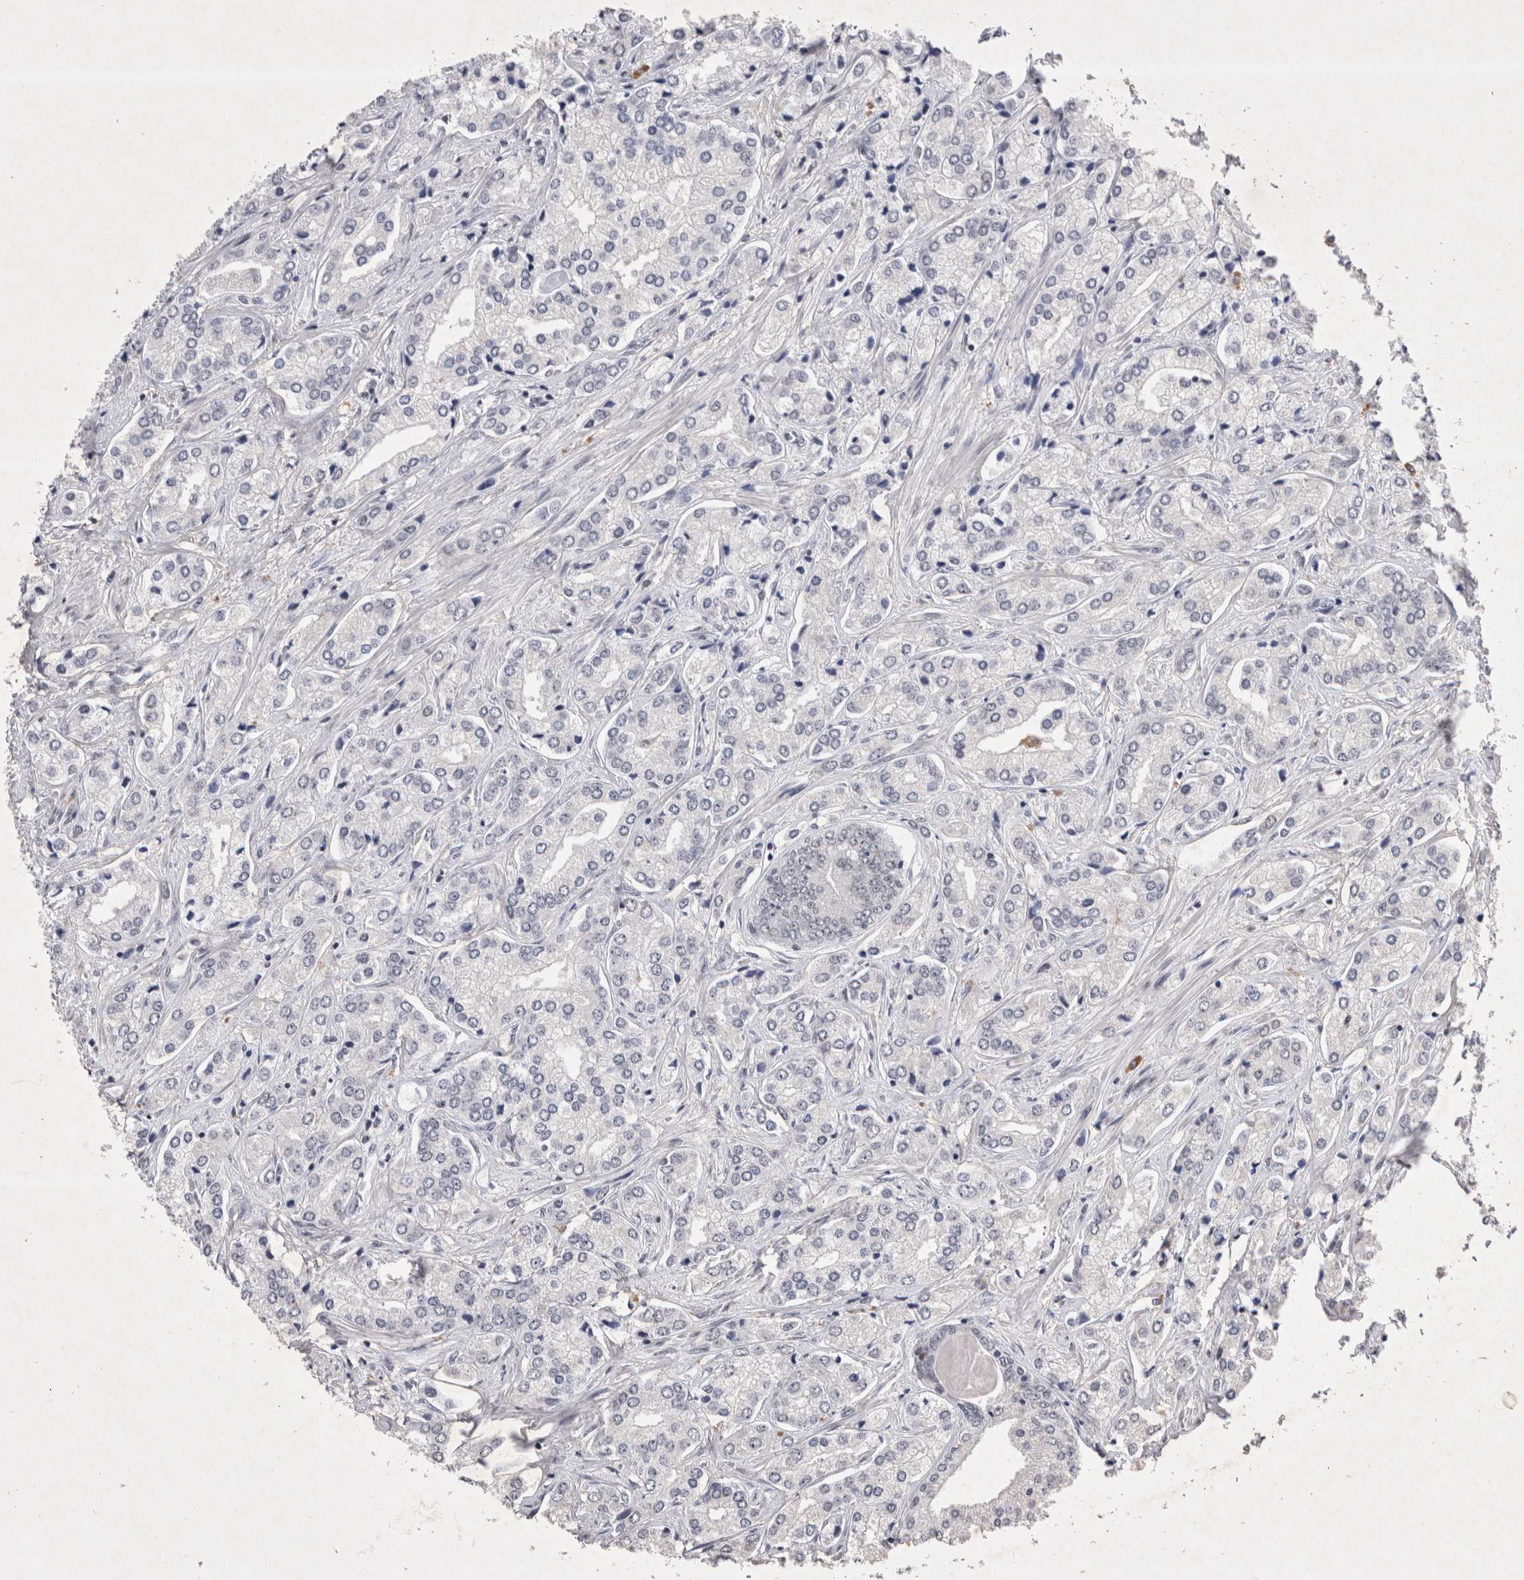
{"staining": {"intensity": "negative", "quantity": "none", "location": "none"}, "tissue": "prostate cancer", "cell_type": "Tumor cells", "image_type": "cancer", "snomed": [{"axis": "morphology", "description": "Adenocarcinoma, High grade"}, {"axis": "topography", "description": "Prostate"}], "caption": "IHC micrograph of neoplastic tissue: prostate high-grade adenocarcinoma stained with DAB exhibits no significant protein expression in tumor cells. Nuclei are stained in blue.", "gene": "RBM6", "patient": {"sex": "male", "age": 66}}